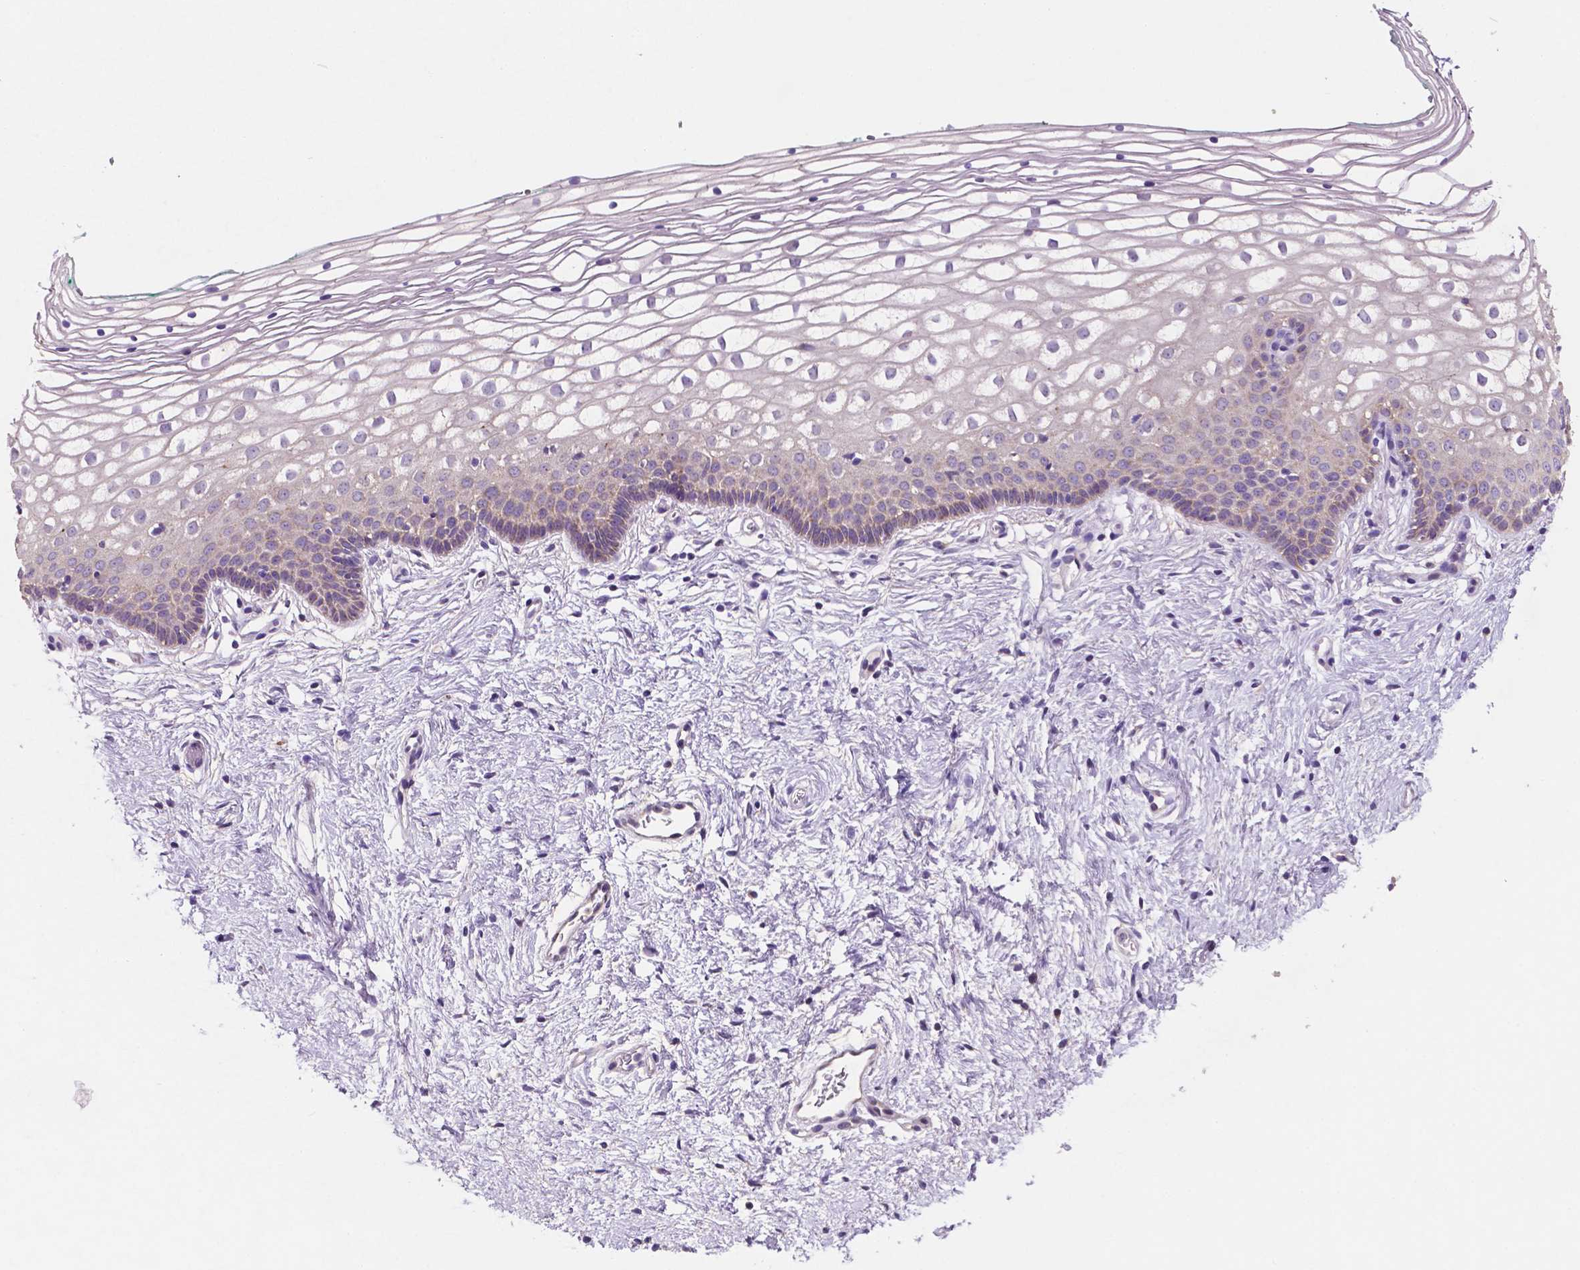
{"staining": {"intensity": "negative", "quantity": "none", "location": "none"}, "tissue": "vagina", "cell_type": "Squamous epithelial cells", "image_type": "normal", "snomed": [{"axis": "morphology", "description": "Normal tissue, NOS"}, {"axis": "topography", "description": "Vagina"}], "caption": "IHC photomicrograph of normal vagina: vagina stained with DAB demonstrates no significant protein positivity in squamous epithelial cells.", "gene": "MKRN2OS", "patient": {"sex": "female", "age": 36}}